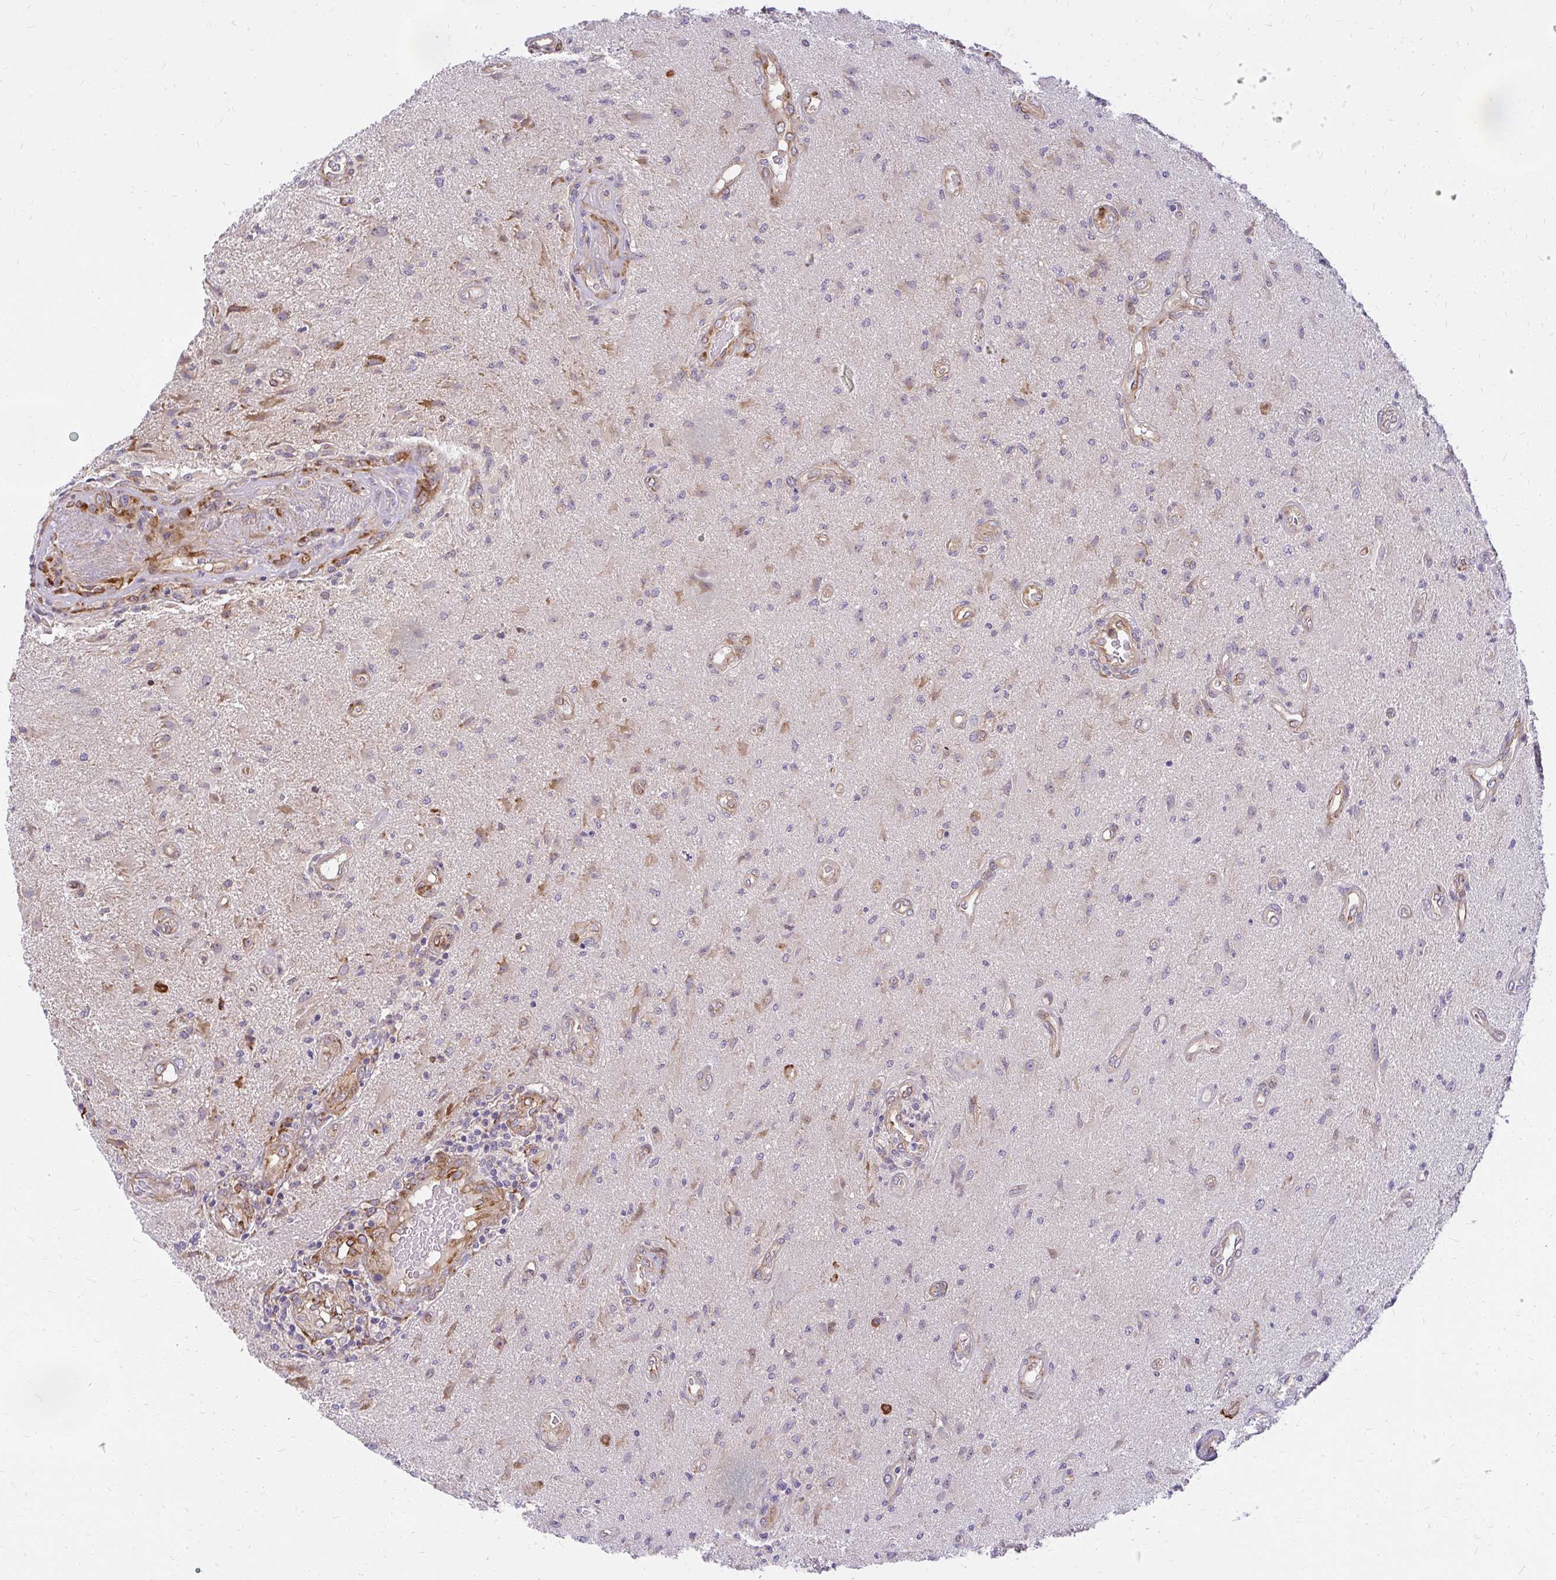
{"staining": {"intensity": "weak", "quantity": "<25%", "location": "cytoplasmic/membranous"}, "tissue": "glioma", "cell_type": "Tumor cells", "image_type": "cancer", "snomed": [{"axis": "morphology", "description": "Glioma, malignant, High grade"}, {"axis": "topography", "description": "Brain"}], "caption": "This photomicrograph is of malignant glioma (high-grade) stained with immunohistochemistry to label a protein in brown with the nuclei are counter-stained blue. There is no positivity in tumor cells.", "gene": "RSKR", "patient": {"sex": "male", "age": 67}}